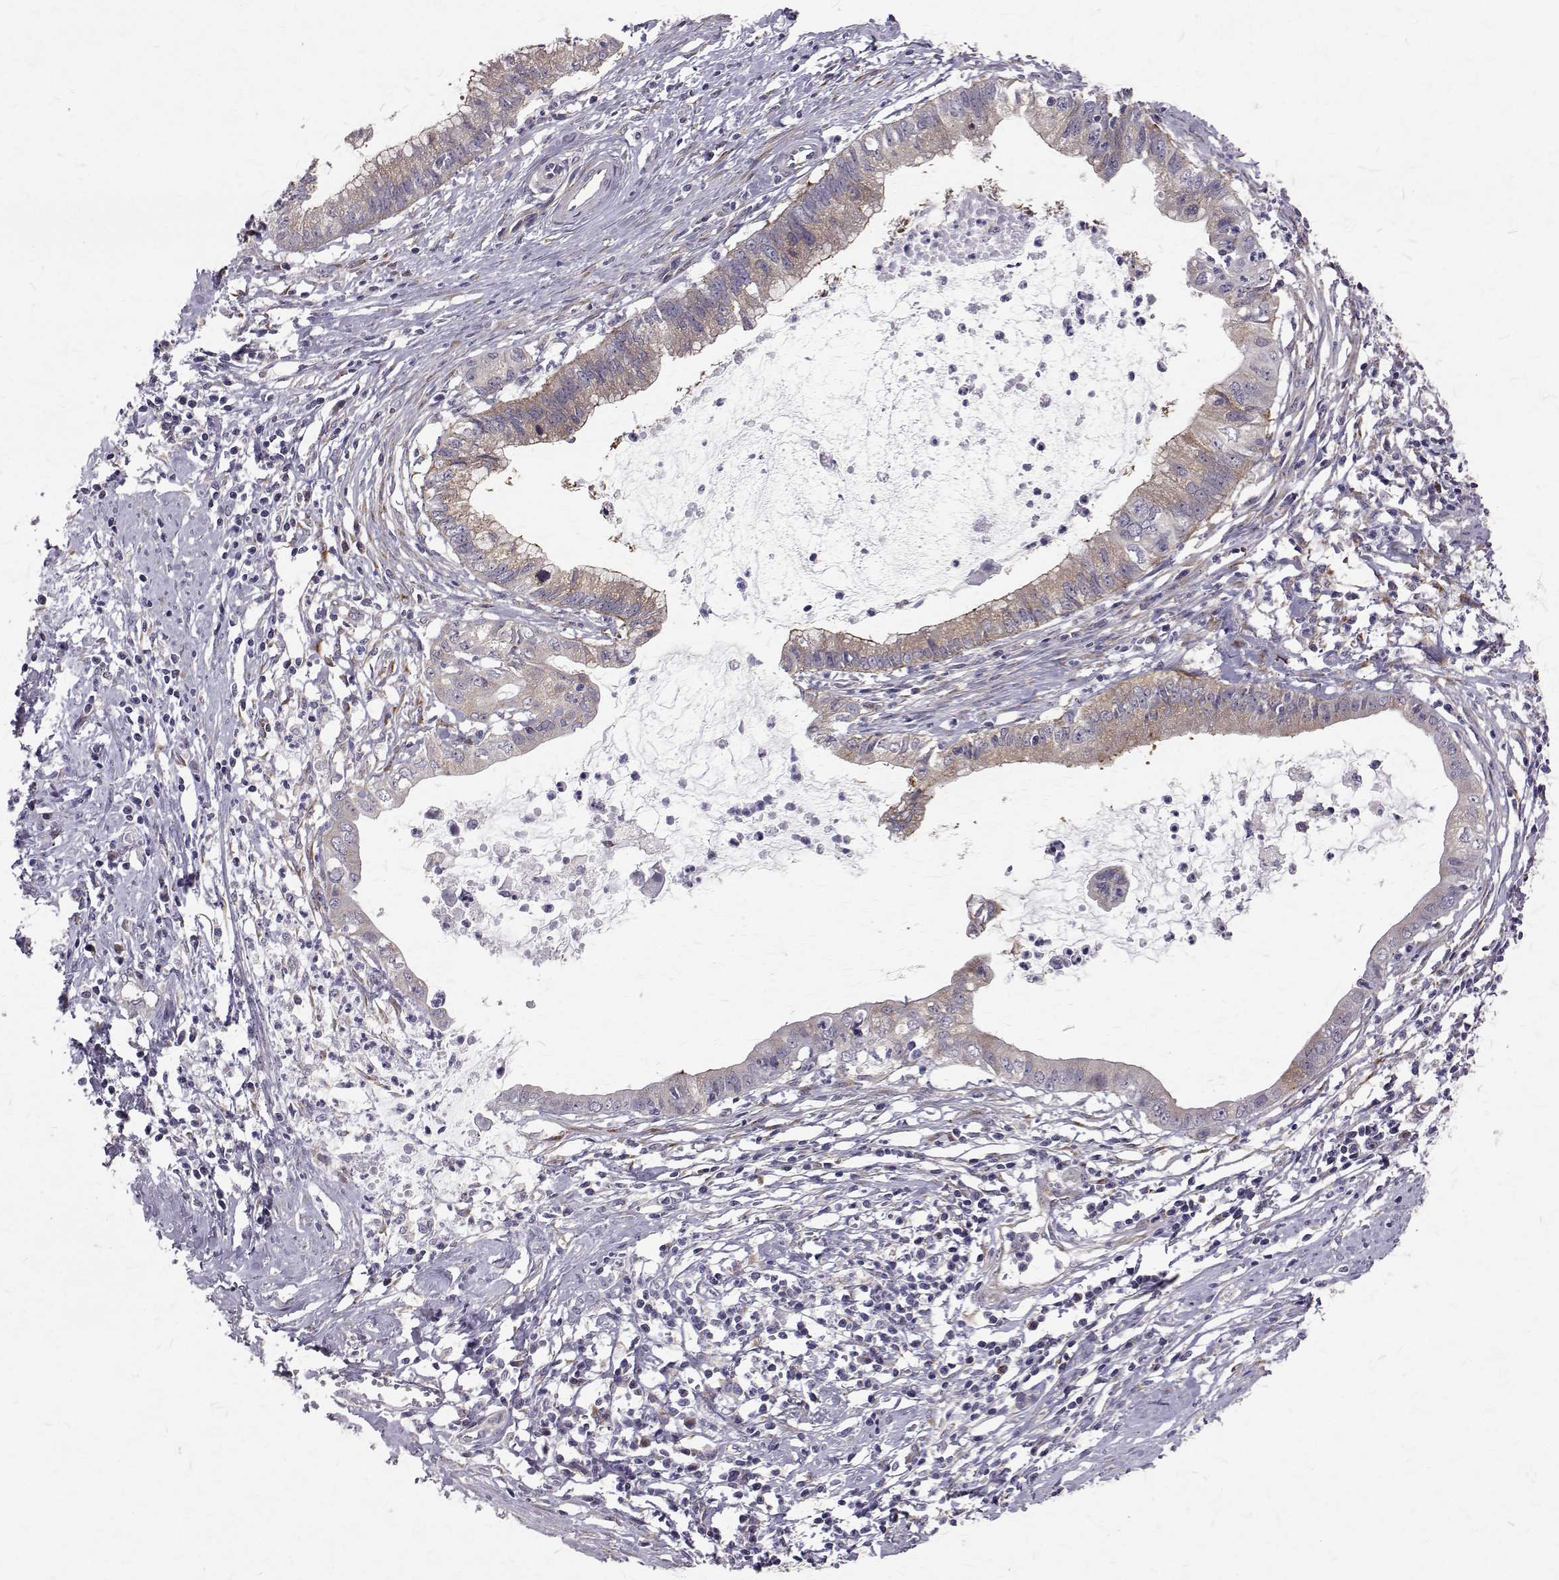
{"staining": {"intensity": "weak", "quantity": "<25%", "location": "cytoplasmic/membranous"}, "tissue": "cervical cancer", "cell_type": "Tumor cells", "image_type": "cancer", "snomed": [{"axis": "morphology", "description": "Normal tissue, NOS"}, {"axis": "morphology", "description": "Adenocarcinoma, NOS"}, {"axis": "topography", "description": "Cervix"}], "caption": "DAB immunohistochemical staining of human cervical adenocarcinoma displays no significant staining in tumor cells.", "gene": "ARFGAP1", "patient": {"sex": "female", "age": 38}}